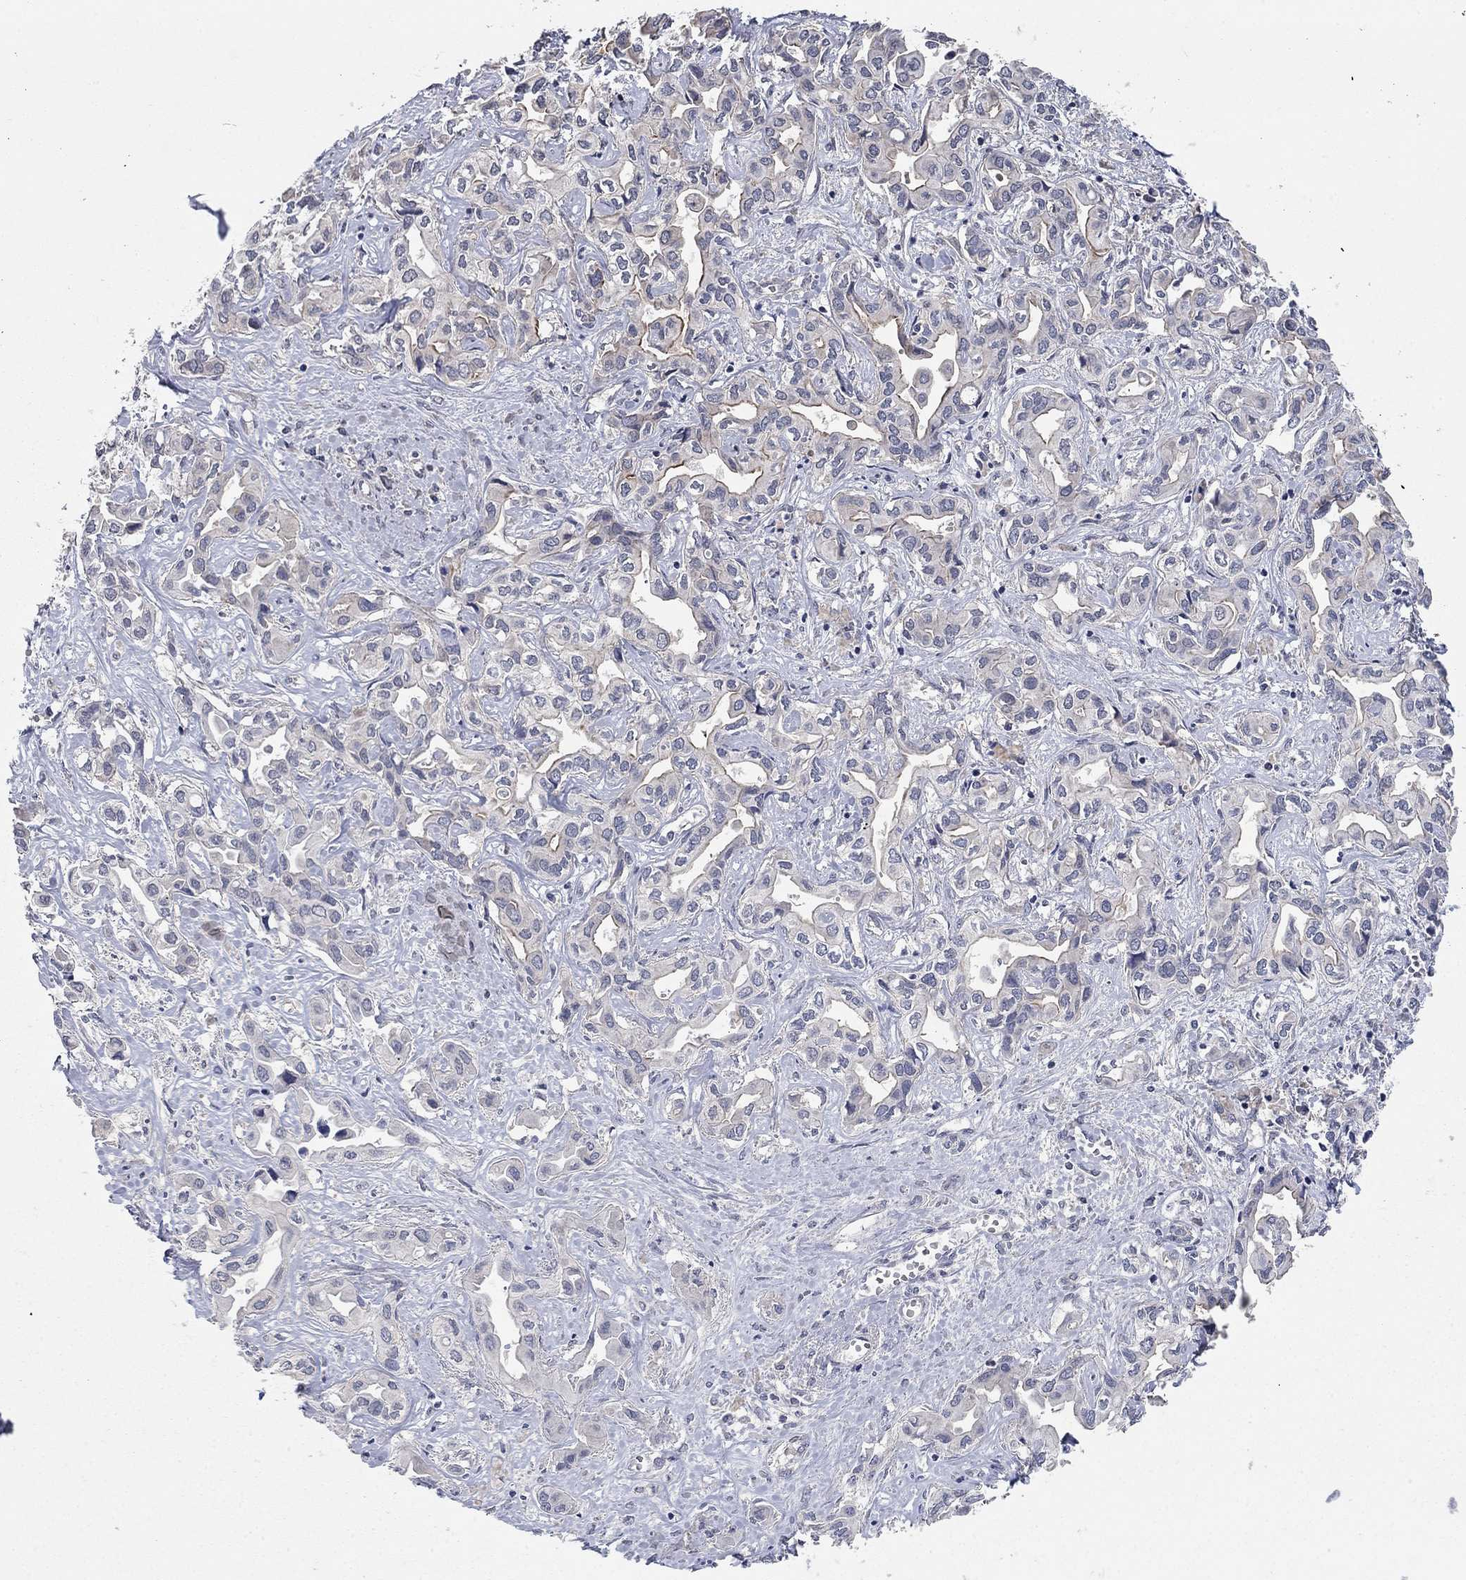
{"staining": {"intensity": "moderate", "quantity": "<25%", "location": "cytoplasmic/membranous"}, "tissue": "liver cancer", "cell_type": "Tumor cells", "image_type": "cancer", "snomed": [{"axis": "morphology", "description": "Cholangiocarcinoma"}, {"axis": "topography", "description": "Liver"}], "caption": "Cholangiocarcinoma (liver) was stained to show a protein in brown. There is low levels of moderate cytoplasmic/membranous staining in about <25% of tumor cells. The staining was performed using DAB (3,3'-diaminobenzidine), with brown indicating positive protein expression. Nuclei are stained blue with hematoxylin.", "gene": "WASF3", "patient": {"sex": "female", "age": 64}}